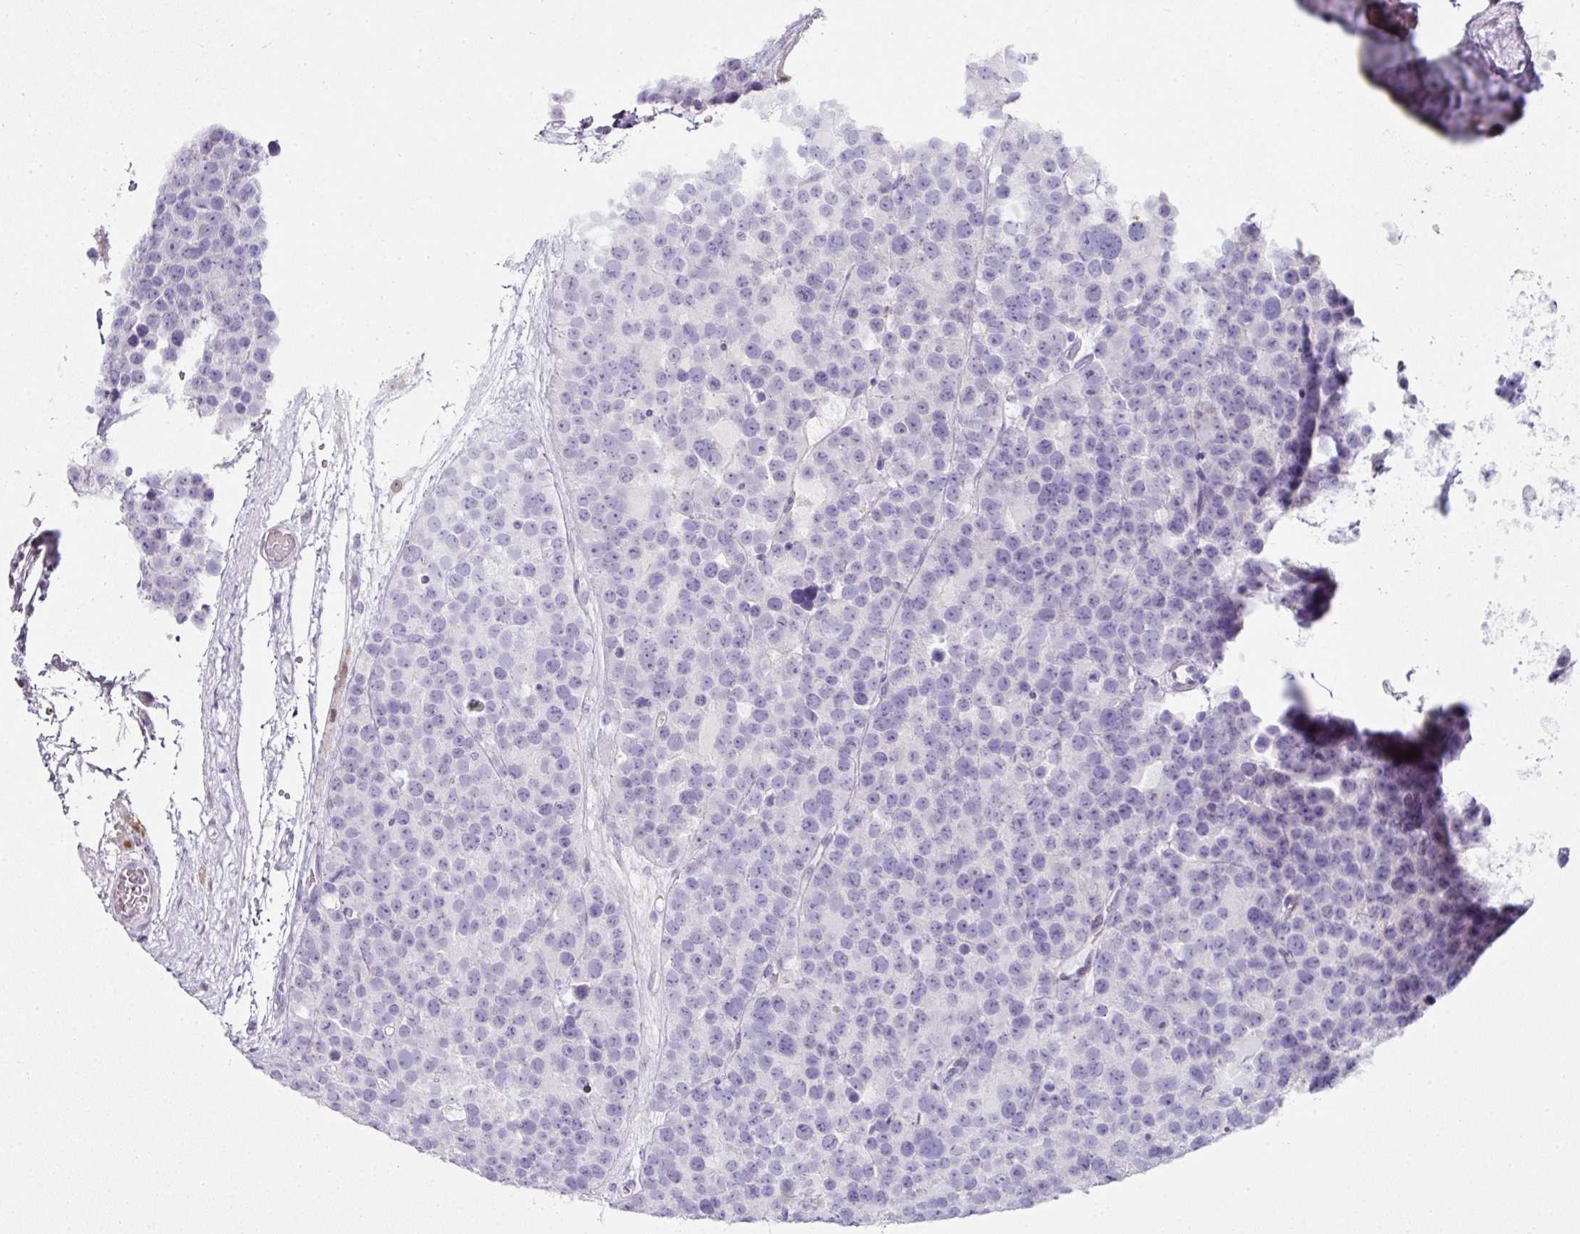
{"staining": {"intensity": "negative", "quantity": "none", "location": "none"}, "tissue": "testis cancer", "cell_type": "Tumor cells", "image_type": "cancer", "snomed": [{"axis": "morphology", "description": "Seminoma, NOS"}, {"axis": "topography", "description": "Testis"}], "caption": "Protein analysis of testis cancer (seminoma) demonstrates no significant expression in tumor cells.", "gene": "ANKRD18A", "patient": {"sex": "male", "age": 71}}